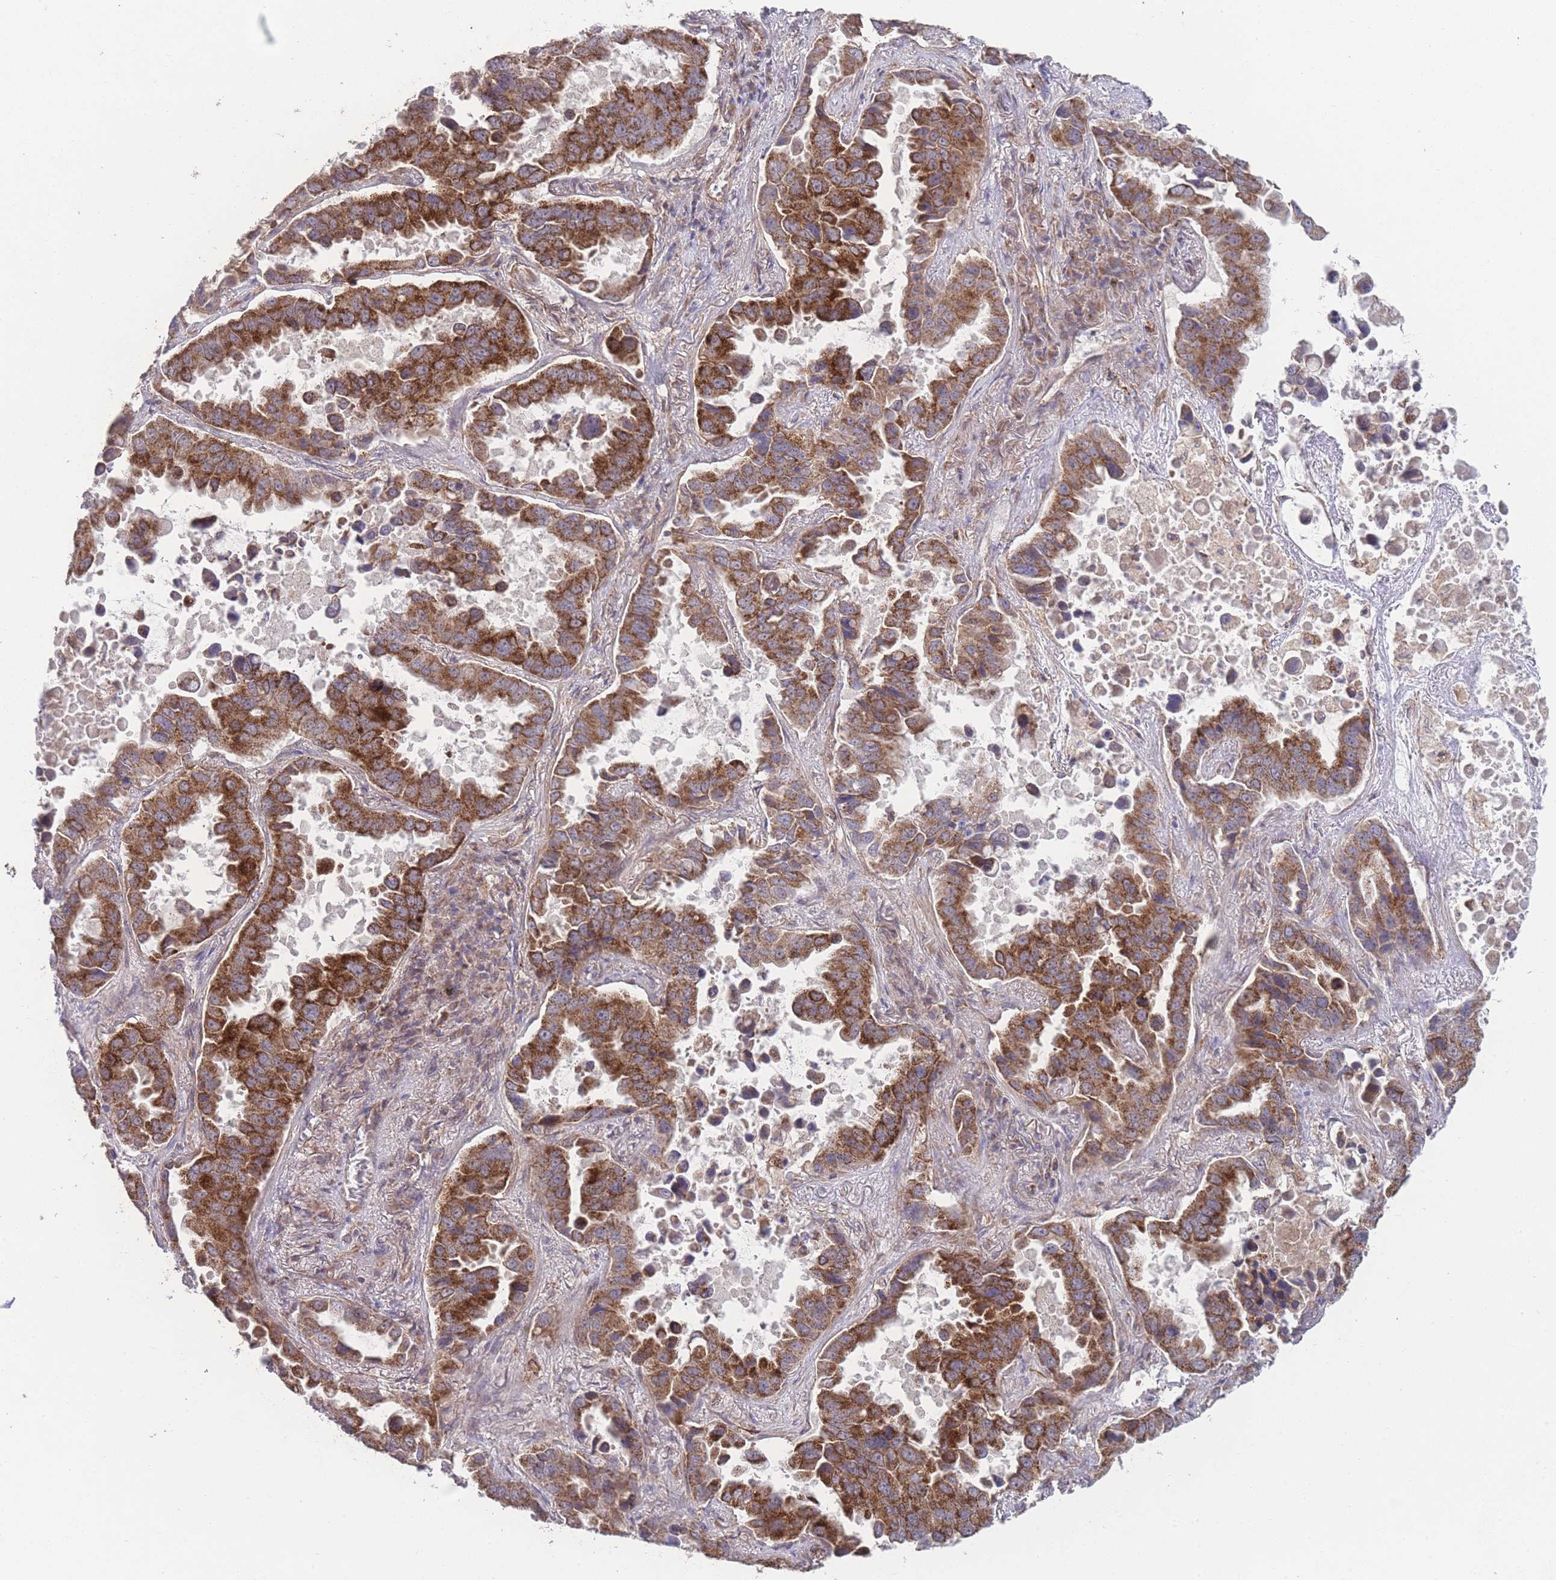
{"staining": {"intensity": "strong", "quantity": ">75%", "location": "cytoplasmic/membranous"}, "tissue": "lung cancer", "cell_type": "Tumor cells", "image_type": "cancer", "snomed": [{"axis": "morphology", "description": "Adenocarcinoma, NOS"}, {"axis": "topography", "description": "Lung"}], "caption": "DAB immunohistochemical staining of lung adenocarcinoma displays strong cytoplasmic/membranous protein expression in approximately >75% of tumor cells.", "gene": "PXMP4", "patient": {"sex": "male", "age": 64}}